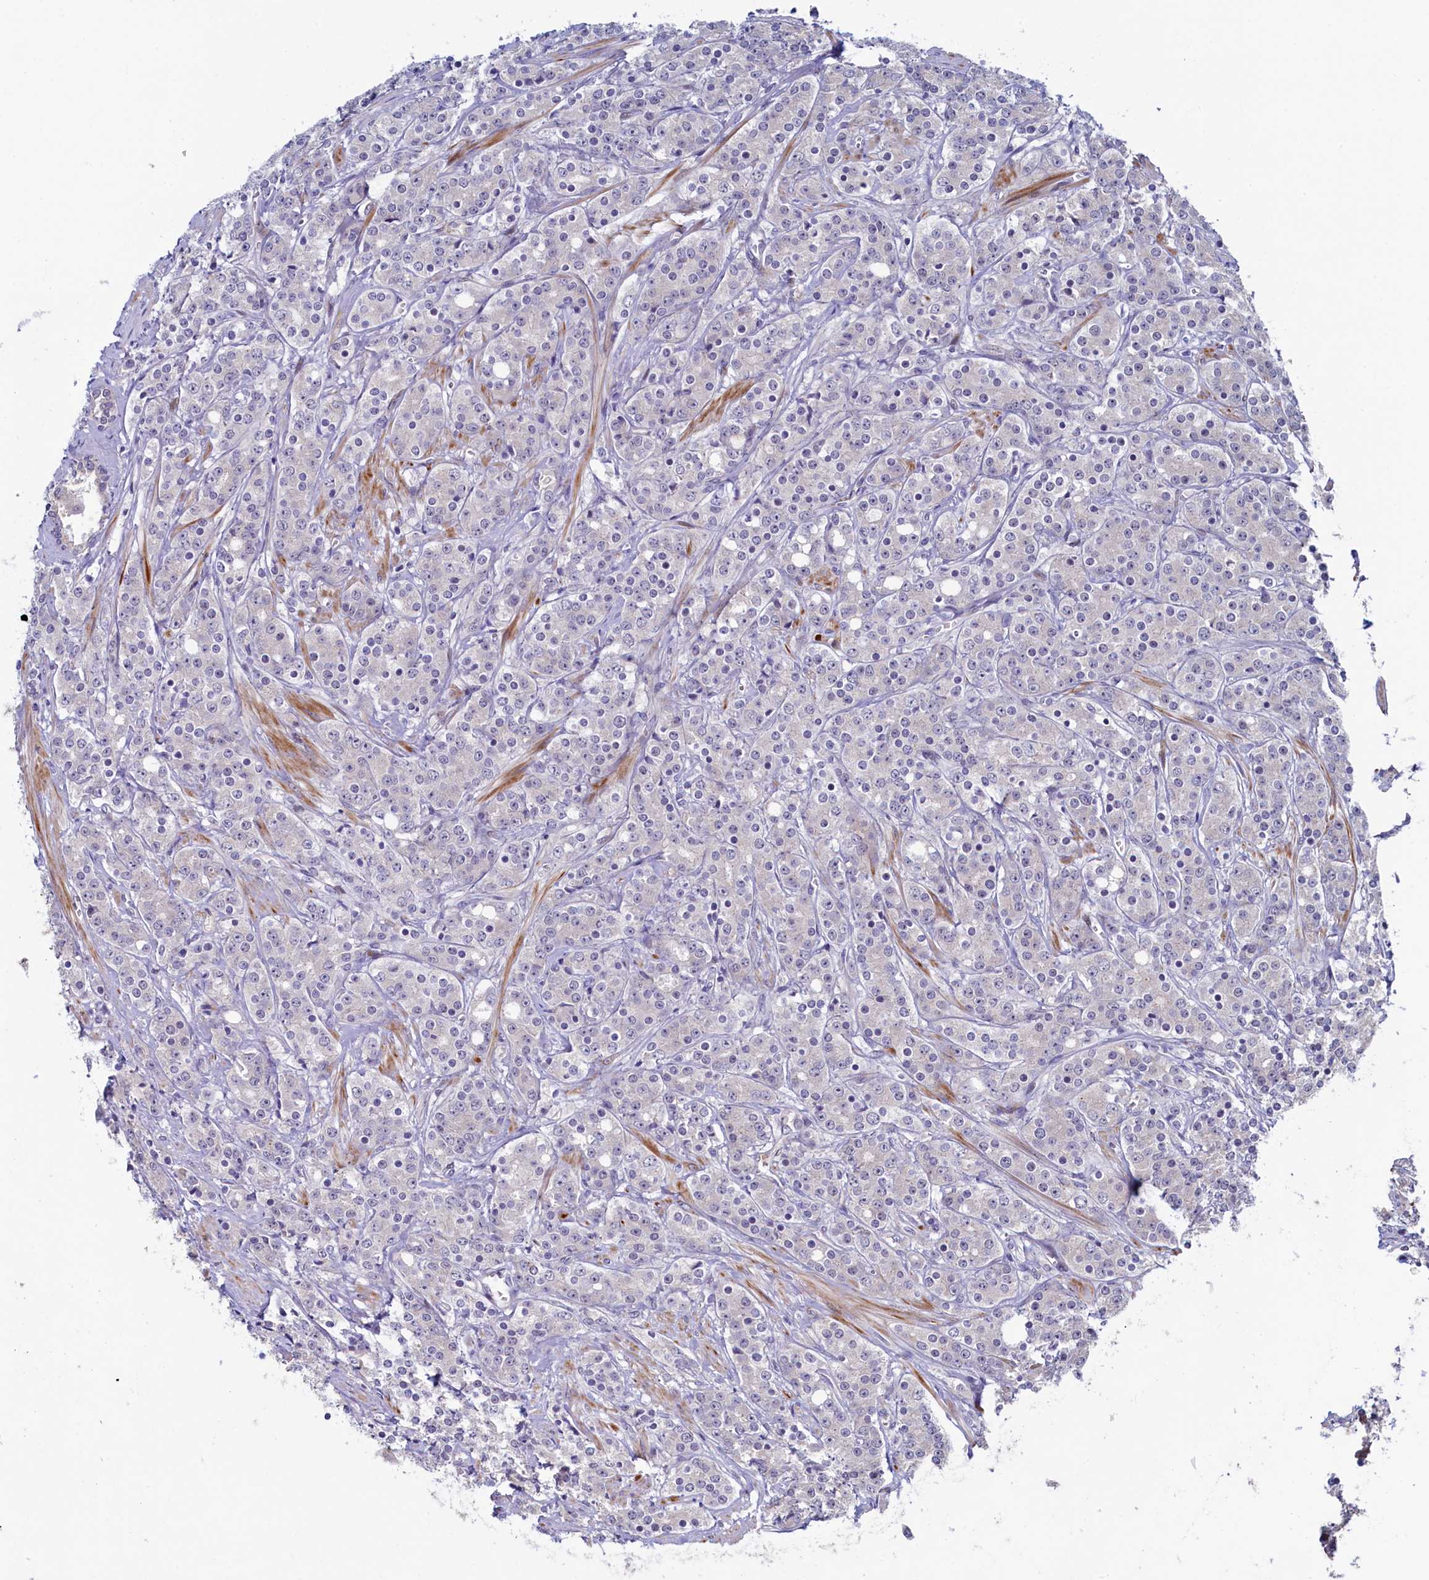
{"staining": {"intensity": "negative", "quantity": "none", "location": "none"}, "tissue": "prostate cancer", "cell_type": "Tumor cells", "image_type": "cancer", "snomed": [{"axis": "morphology", "description": "Adenocarcinoma, High grade"}, {"axis": "topography", "description": "Prostate"}], "caption": "Immunohistochemistry histopathology image of human prostate cancer (adenocarcinoma (high-grade)) stained for a protein (brown), which shows no positivity in tumor cells. Nuclei are stained in blue.", "gene": "PIK3C3", "patient": {"sex": "male", "age": 62}}